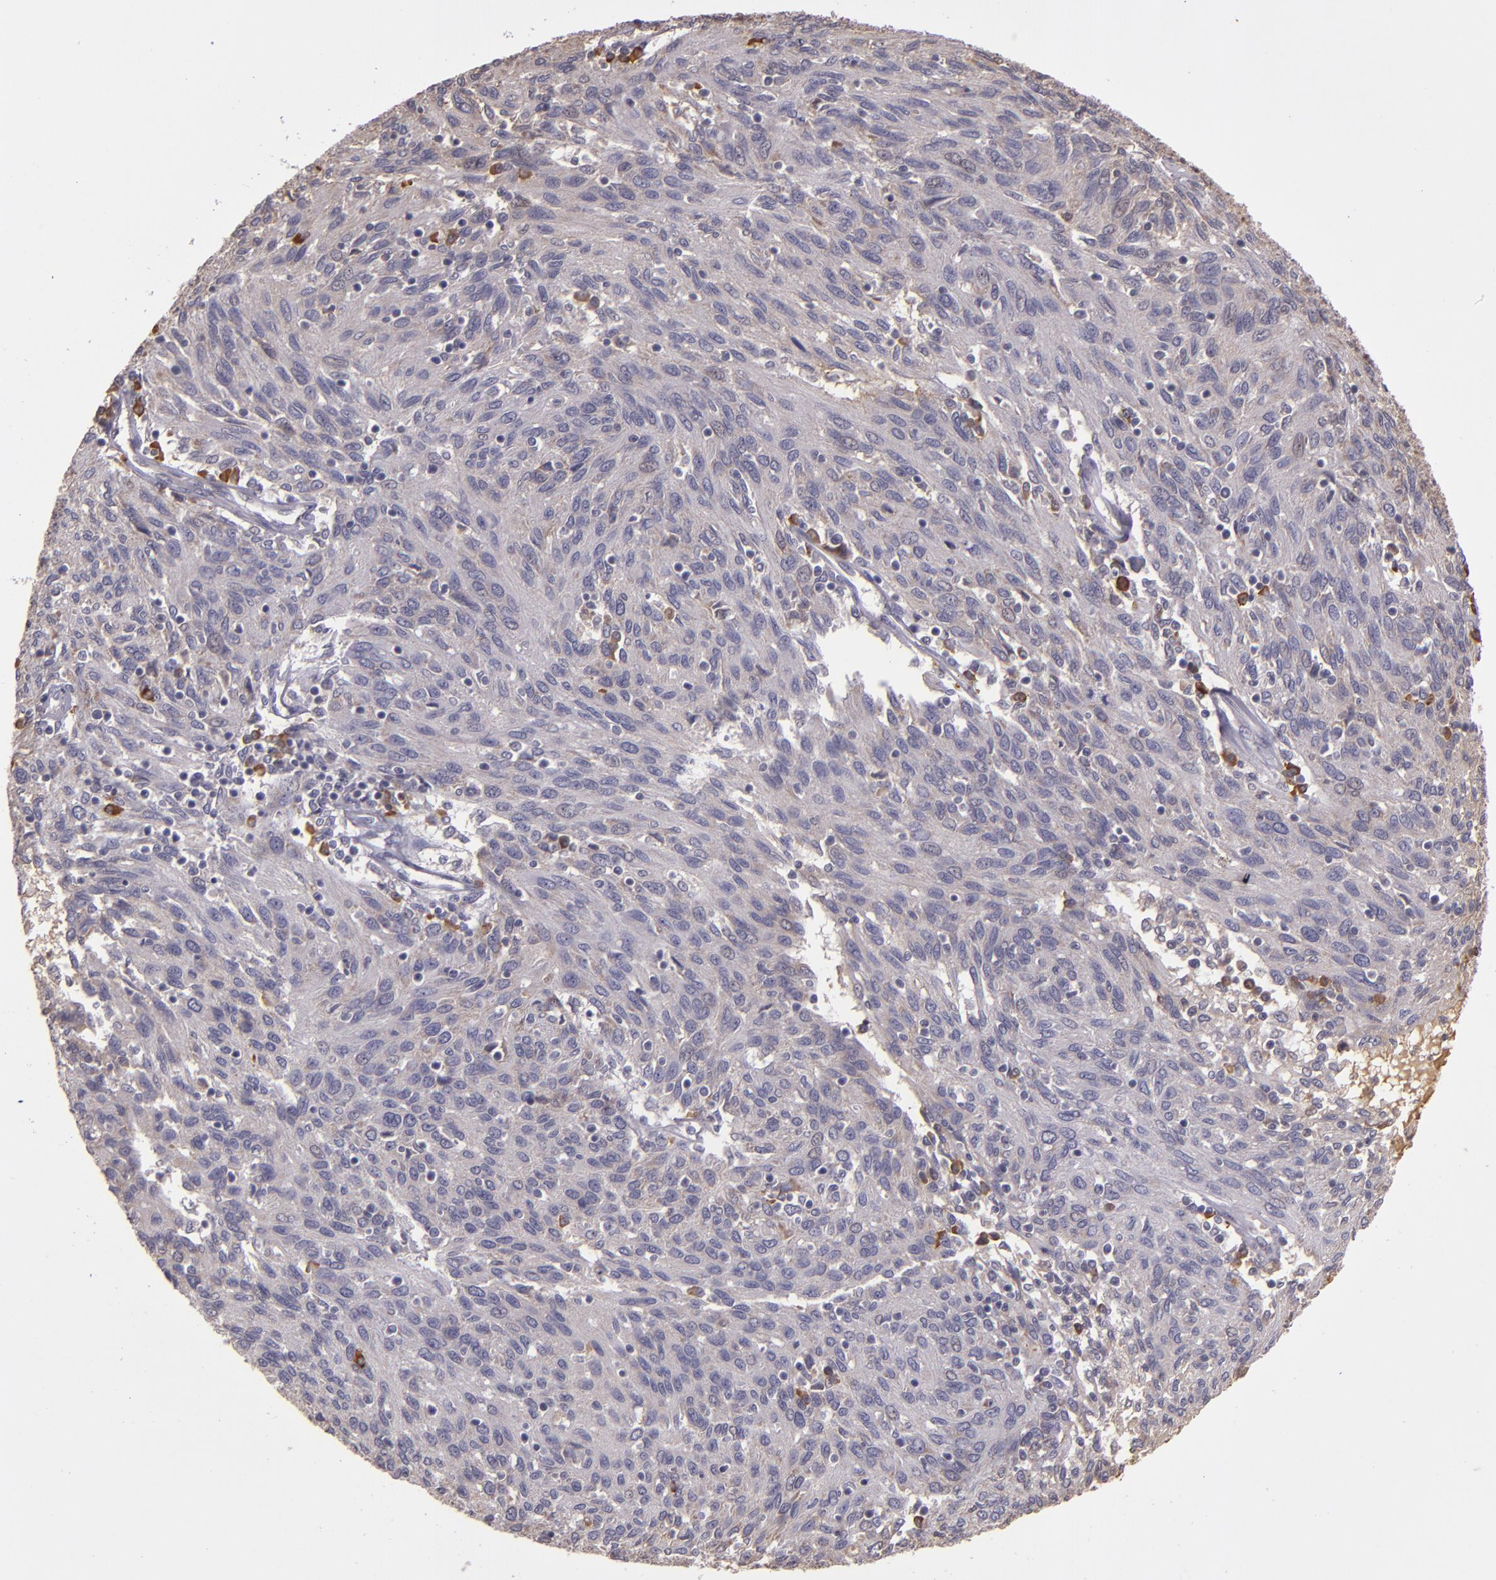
{"staining": {"intensity": "negative", "quantity": "none", "location": "none"}, "tissue": "ovarian cancer", "cell_type": "Tumor cells", "image_type": "cancer", "snomed": [{"axis": "morphology", "description": "Carcinoma, endometroid"}, {"axis": "topography", "description": "Ovary"}], "caption": "Protein analysis of ovarian cancer (endometroid carcinoma) demonstrates no significant staining in tumor cells.", "gene": "ABL1", "patient": {"sex": "female", "age": 50}}